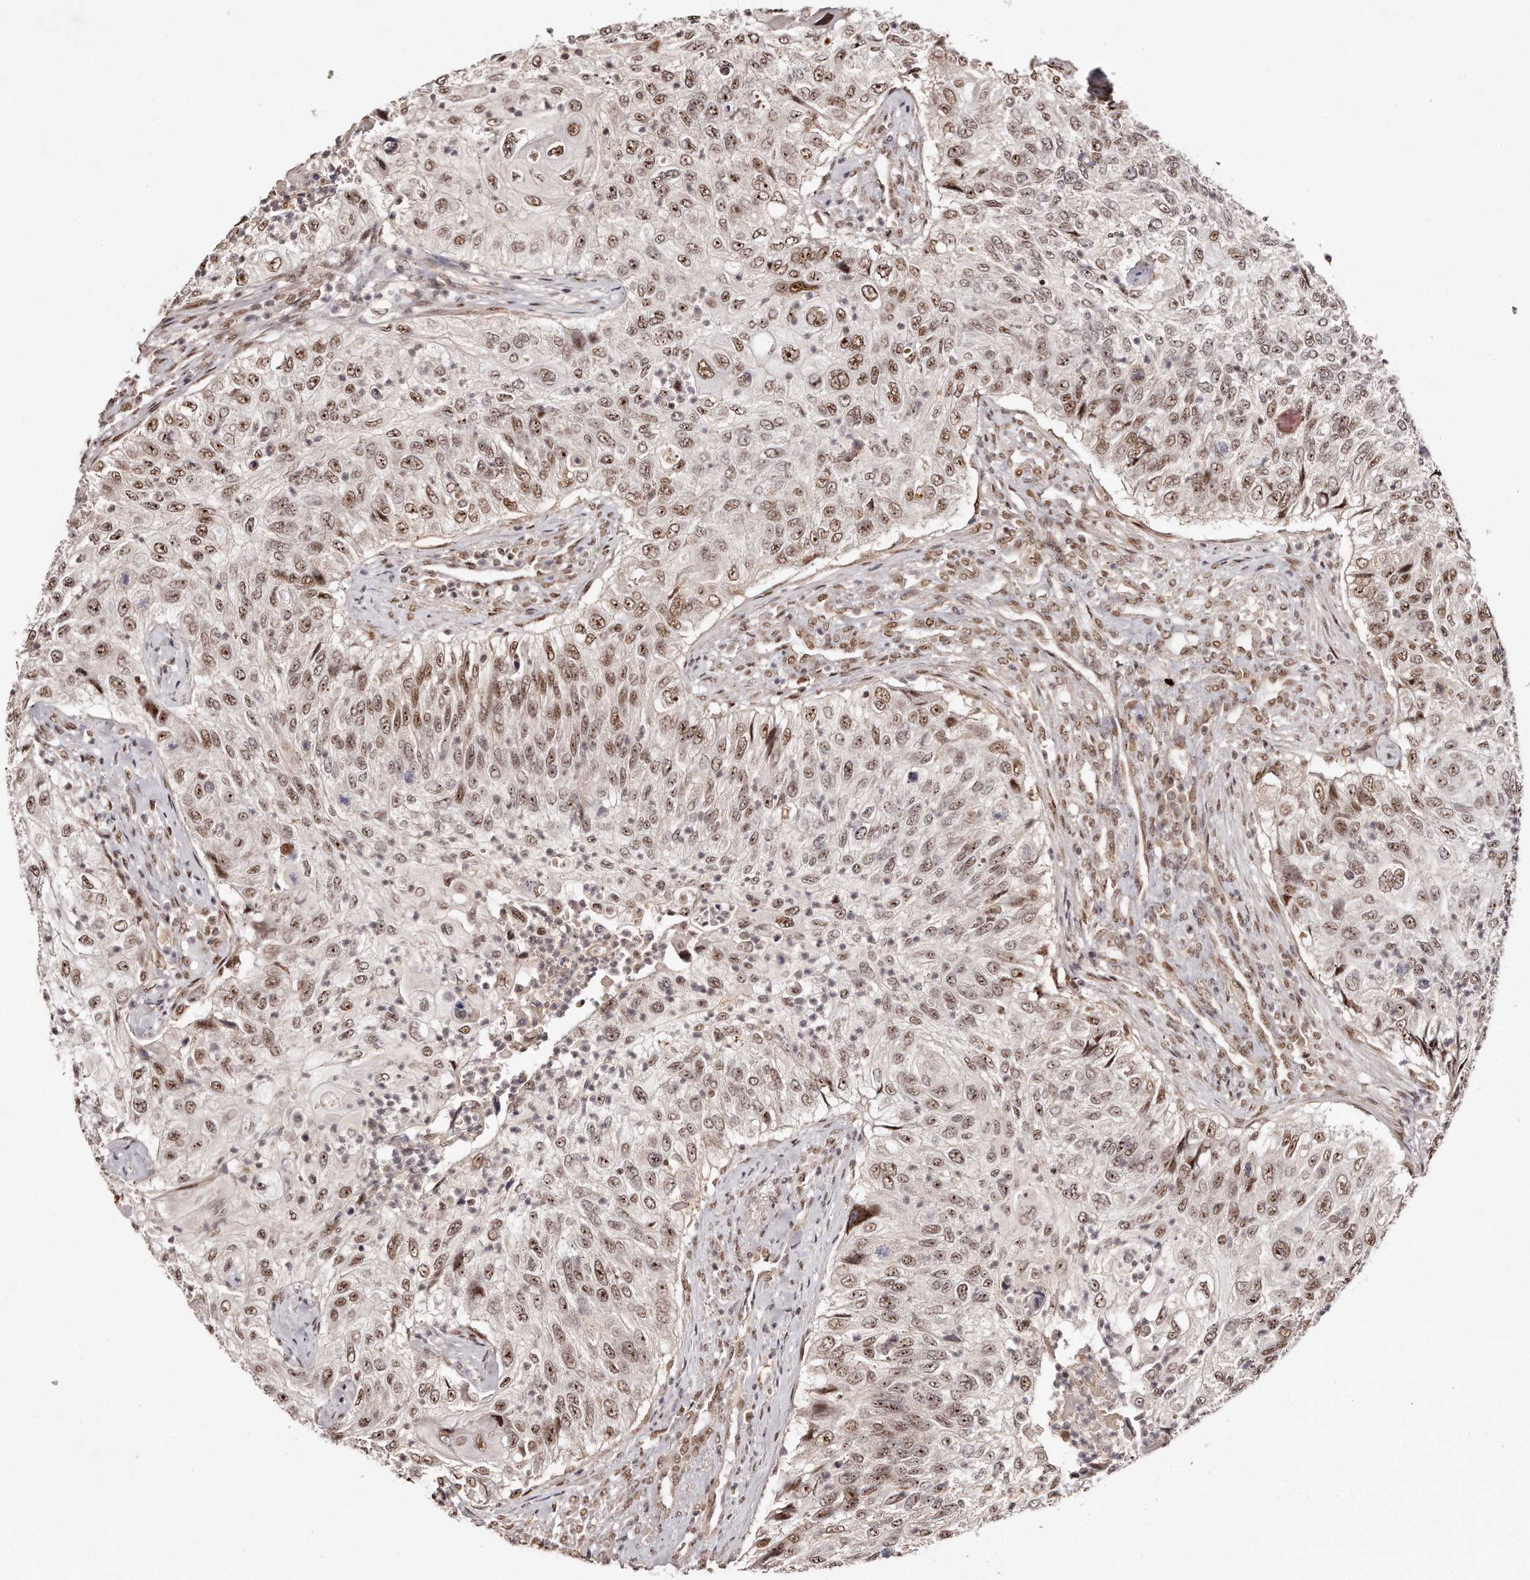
{"staining": {"intensity": "moderate", "quantity": ">75%", "location": "nuclear"}, "tissue": "urothelial cancer", "cell_type": "Tumor cells", "image_type": "cancer", "snomed": [{"axis": "morphology", "description": "Urothelial carcinoma, High grade"}, {"axis": "topography", "description": "Urinary bladder"}], "caption": "Brown immunohistochemical staining in human high-grade urothelial carcinoma demonstrates moderate nuclear staining in about >75% of tumor cells.", "gene": "SOX4", "patient": {"sex": "female", "age": 60}}